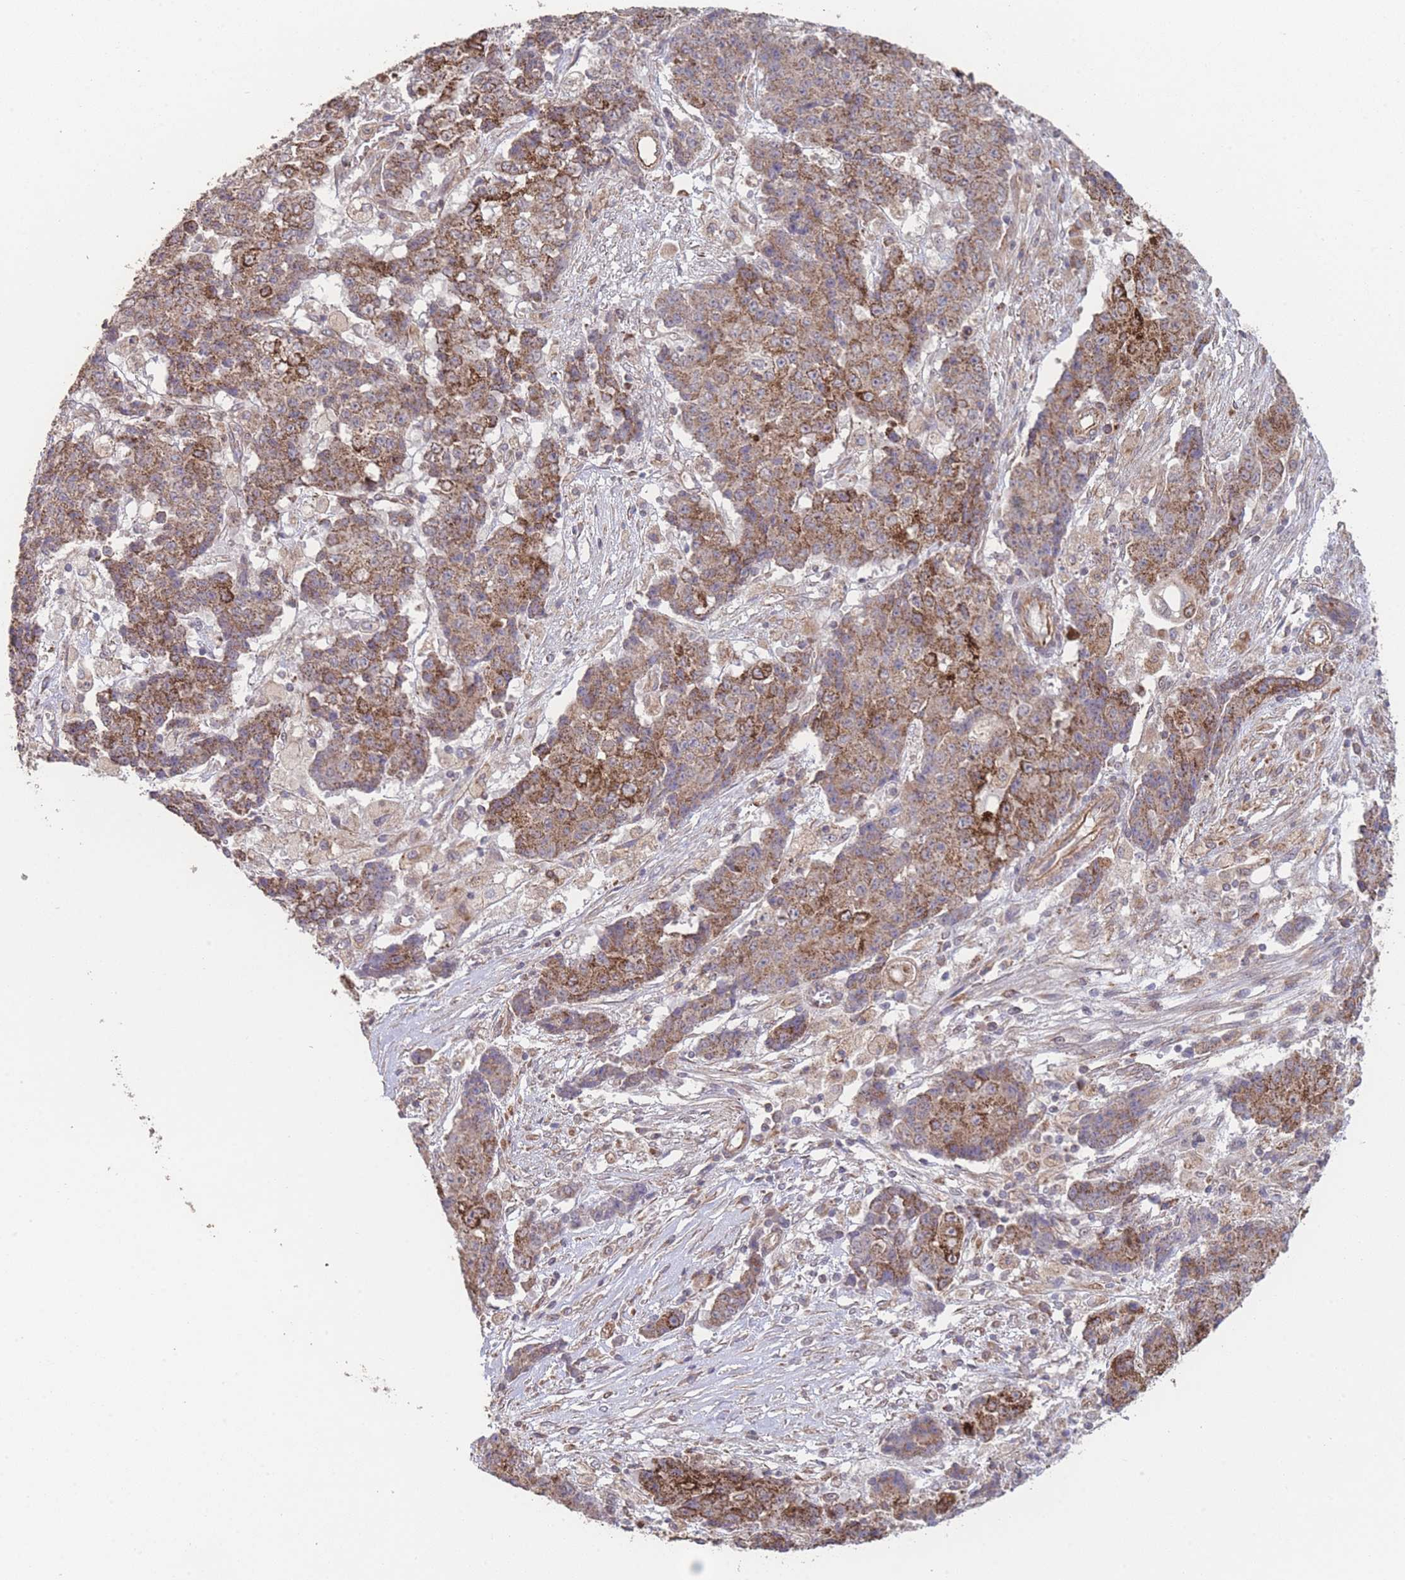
{"staining": {"intensity": "moderate", "quantity": ">75%", "location": "cytoplasmic/membranous"}, "tissue": "ovarian cancer", "cell_type": "Tumor cells", "image_type": "cancer", "snomed": [{"axis": "morphology", "description": "Carcinoma, endometroid"}, {"axis": "topography", "description": "Ovary"}], "caption": "Ovarian cancer stained with DAB IHC reveals medium levels of moderate cytoplasmic/membranous positivity in about >75% of tumor cells.", "gene": "PXMP4", "patient": {"sex": "female", "age": 42}}